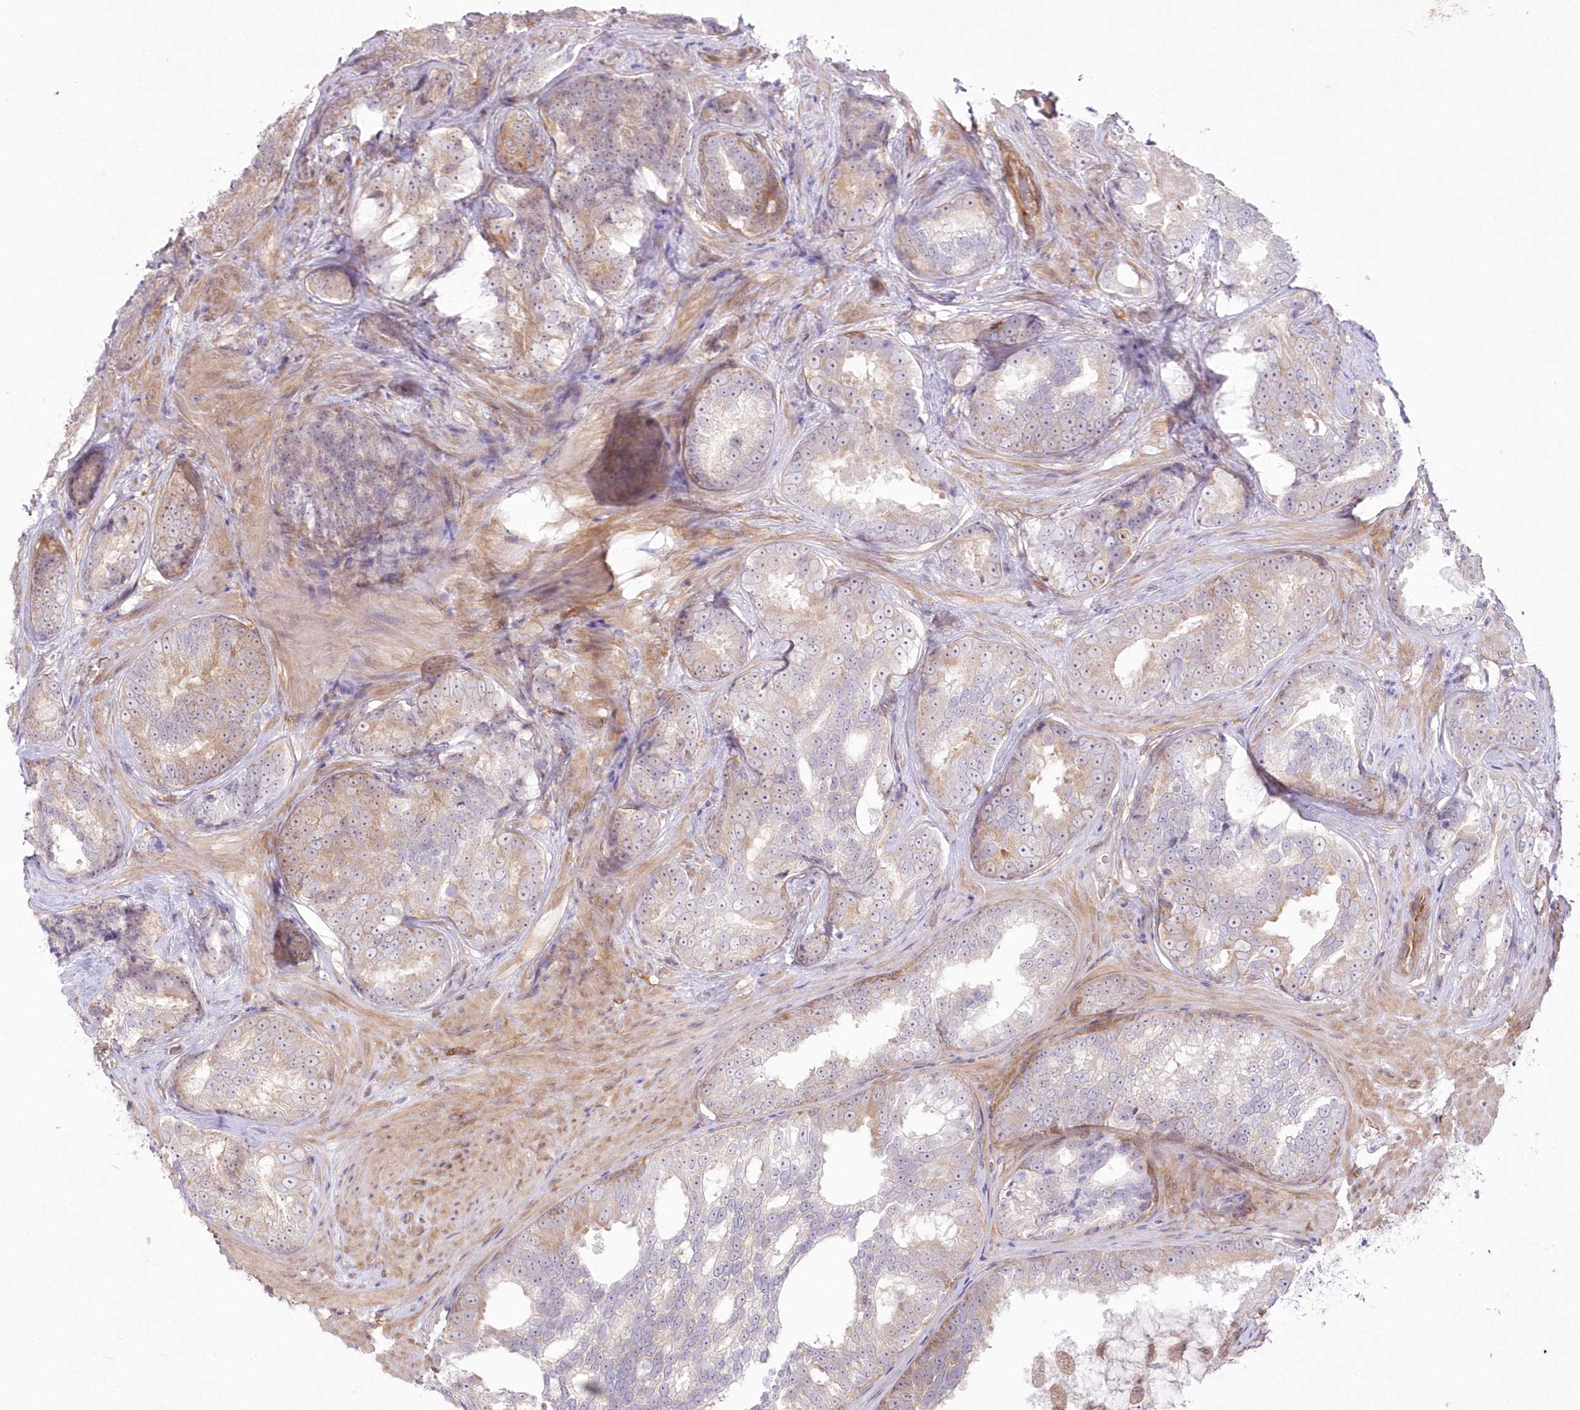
{"staining": {"intensity": "weak", "quantity": "<25%", "location": "cytoplasmic/membranous"}, "tissue": "prostate cancer", "cell_type": "Tumor cells", "image_type": "cancer", "snomed": [{"axis": "morphology", "description": "Adenocarcinoma, High grade"}, {"axis": "topography", "description": "Prostate"}], "caption": "Prostate high-grade adenocarcinoma stained for a protein using IHC shows no expression tumor cells.", "gene": "SH3PXD2B", "patient": {"sex": "male", "age": 66}}